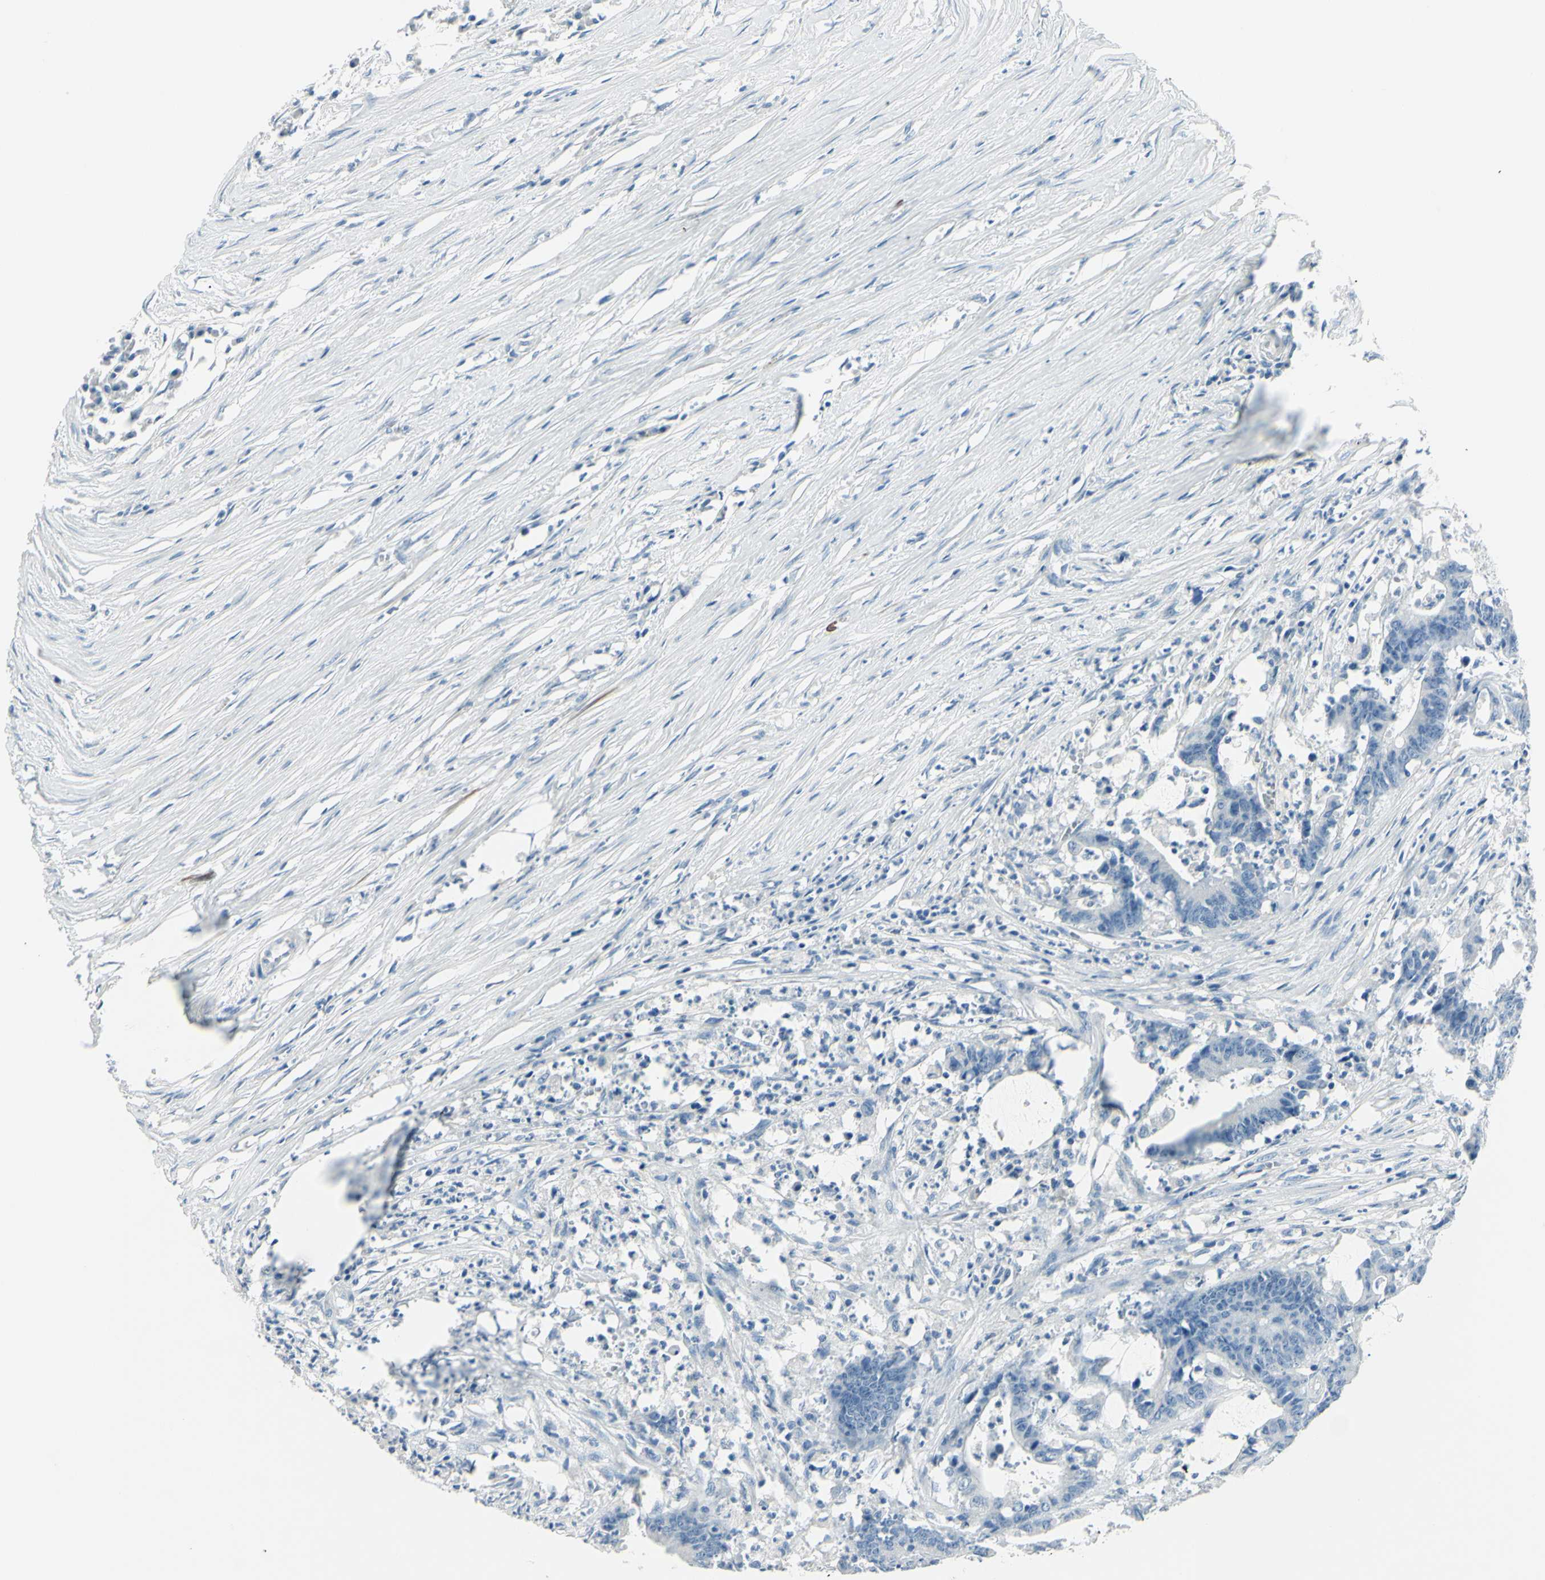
{"staining": {"intensity": "negative", "quantity": "none", "location": "none"}, "tissue": "colorectal cancer", "cell_type": "Tumor cells", "image_type": "cancer", "snomed": [{"axis": "morphology", "description": "Adenocarcinoma, NOS"}, {"axis": "topography", "description": "Rectum"}], "caption": "Colorectal adenocarcinoma was stained to show a protein in brown. There is no significant expression in tumor cells.", "gene": "CDH15", "patient": {"sex": "female", "age": 66}}